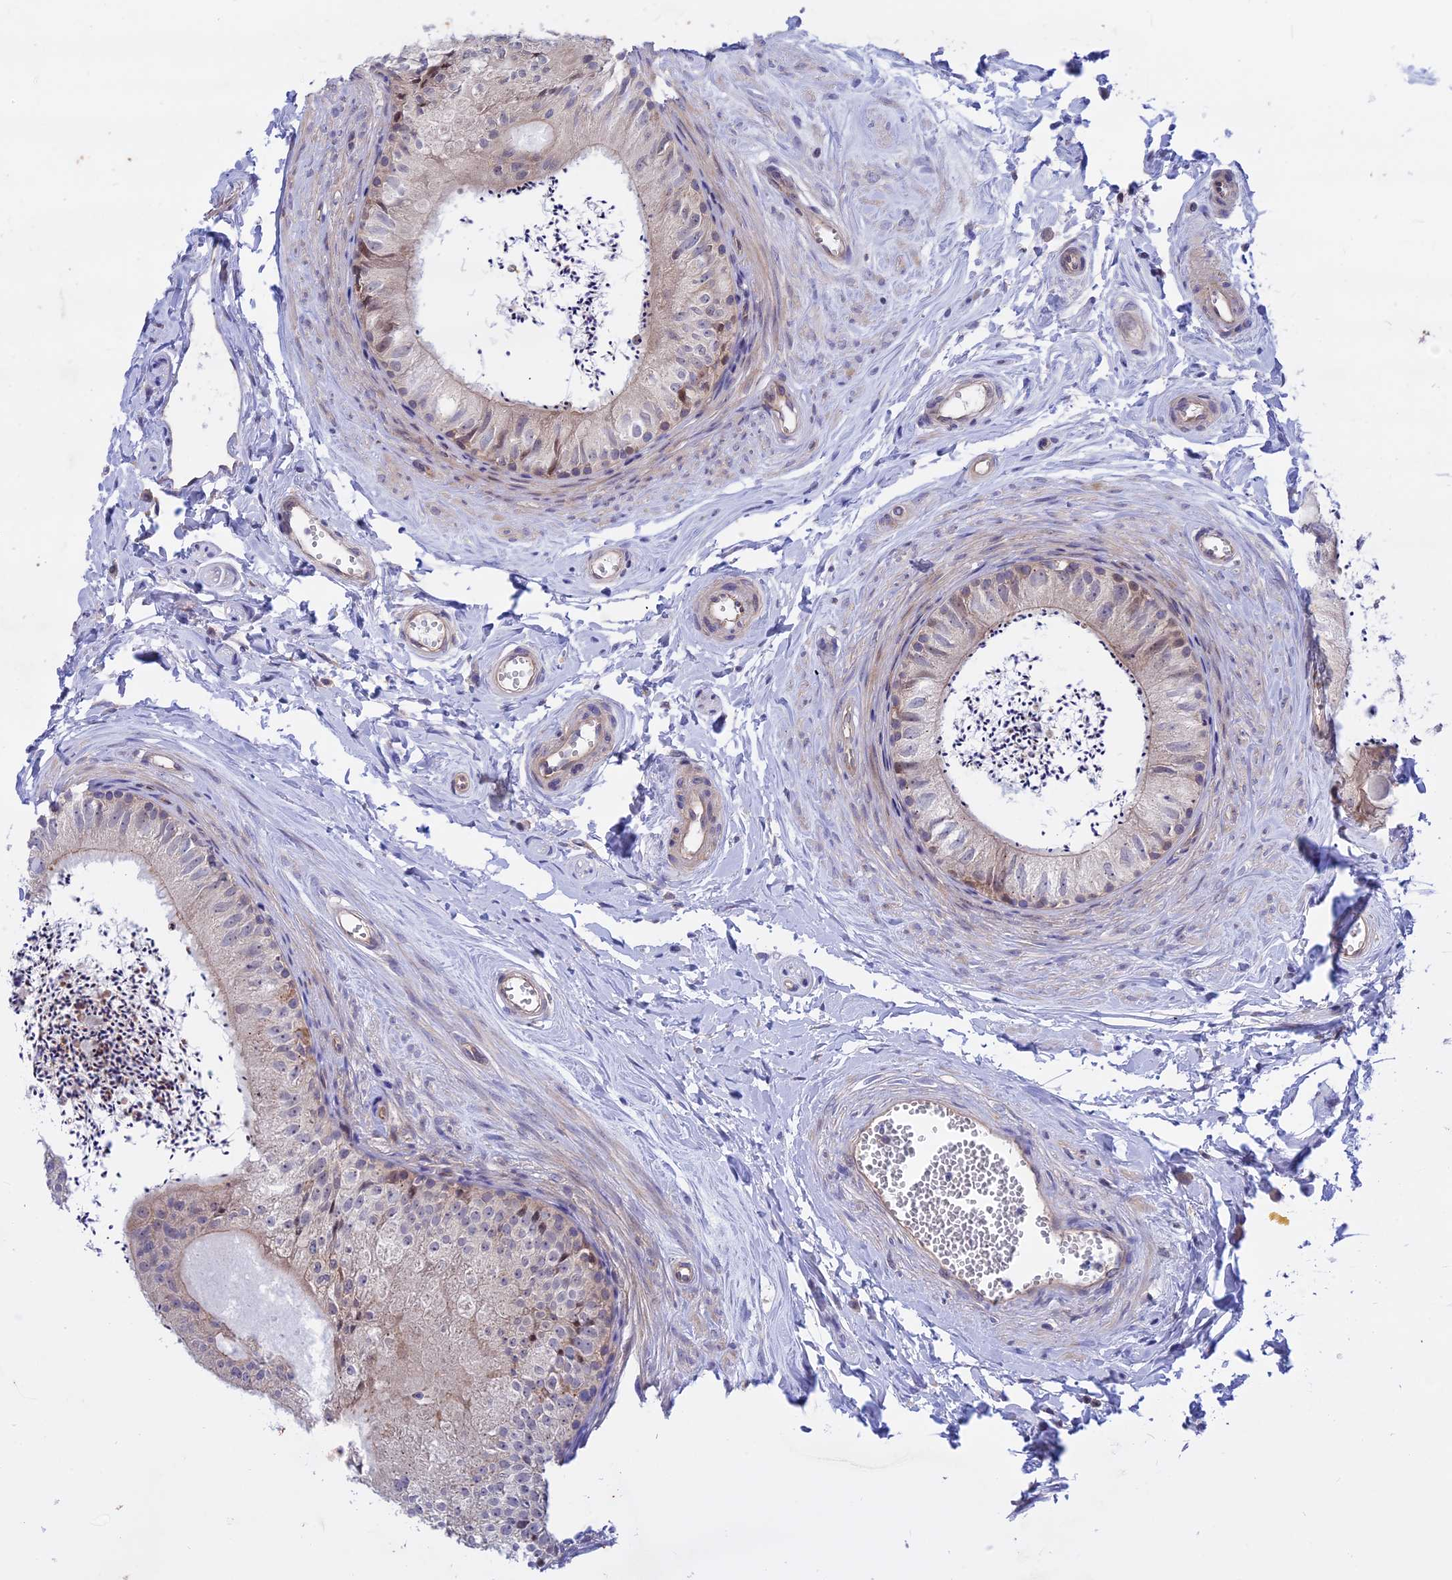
{"staining": {"intensity": "weak", "quantity": "<25%", "location": "cytoplasmic/membranous"}, "tissue": "epididymis", "cell_type": "Glandular cells", "image_type": "normal", "snomed": [{"axis": "morphology", "description": "Normal tissue, NOS"}, {"axis": "topography", "description": "Epididymis"}], "caption": "This is an IHC photomicrograph of unremarkable epididymis. There is no positivity in glandular cells.", "gene": "HYCC1", "patient": {"sex": "male", "age": 56}}